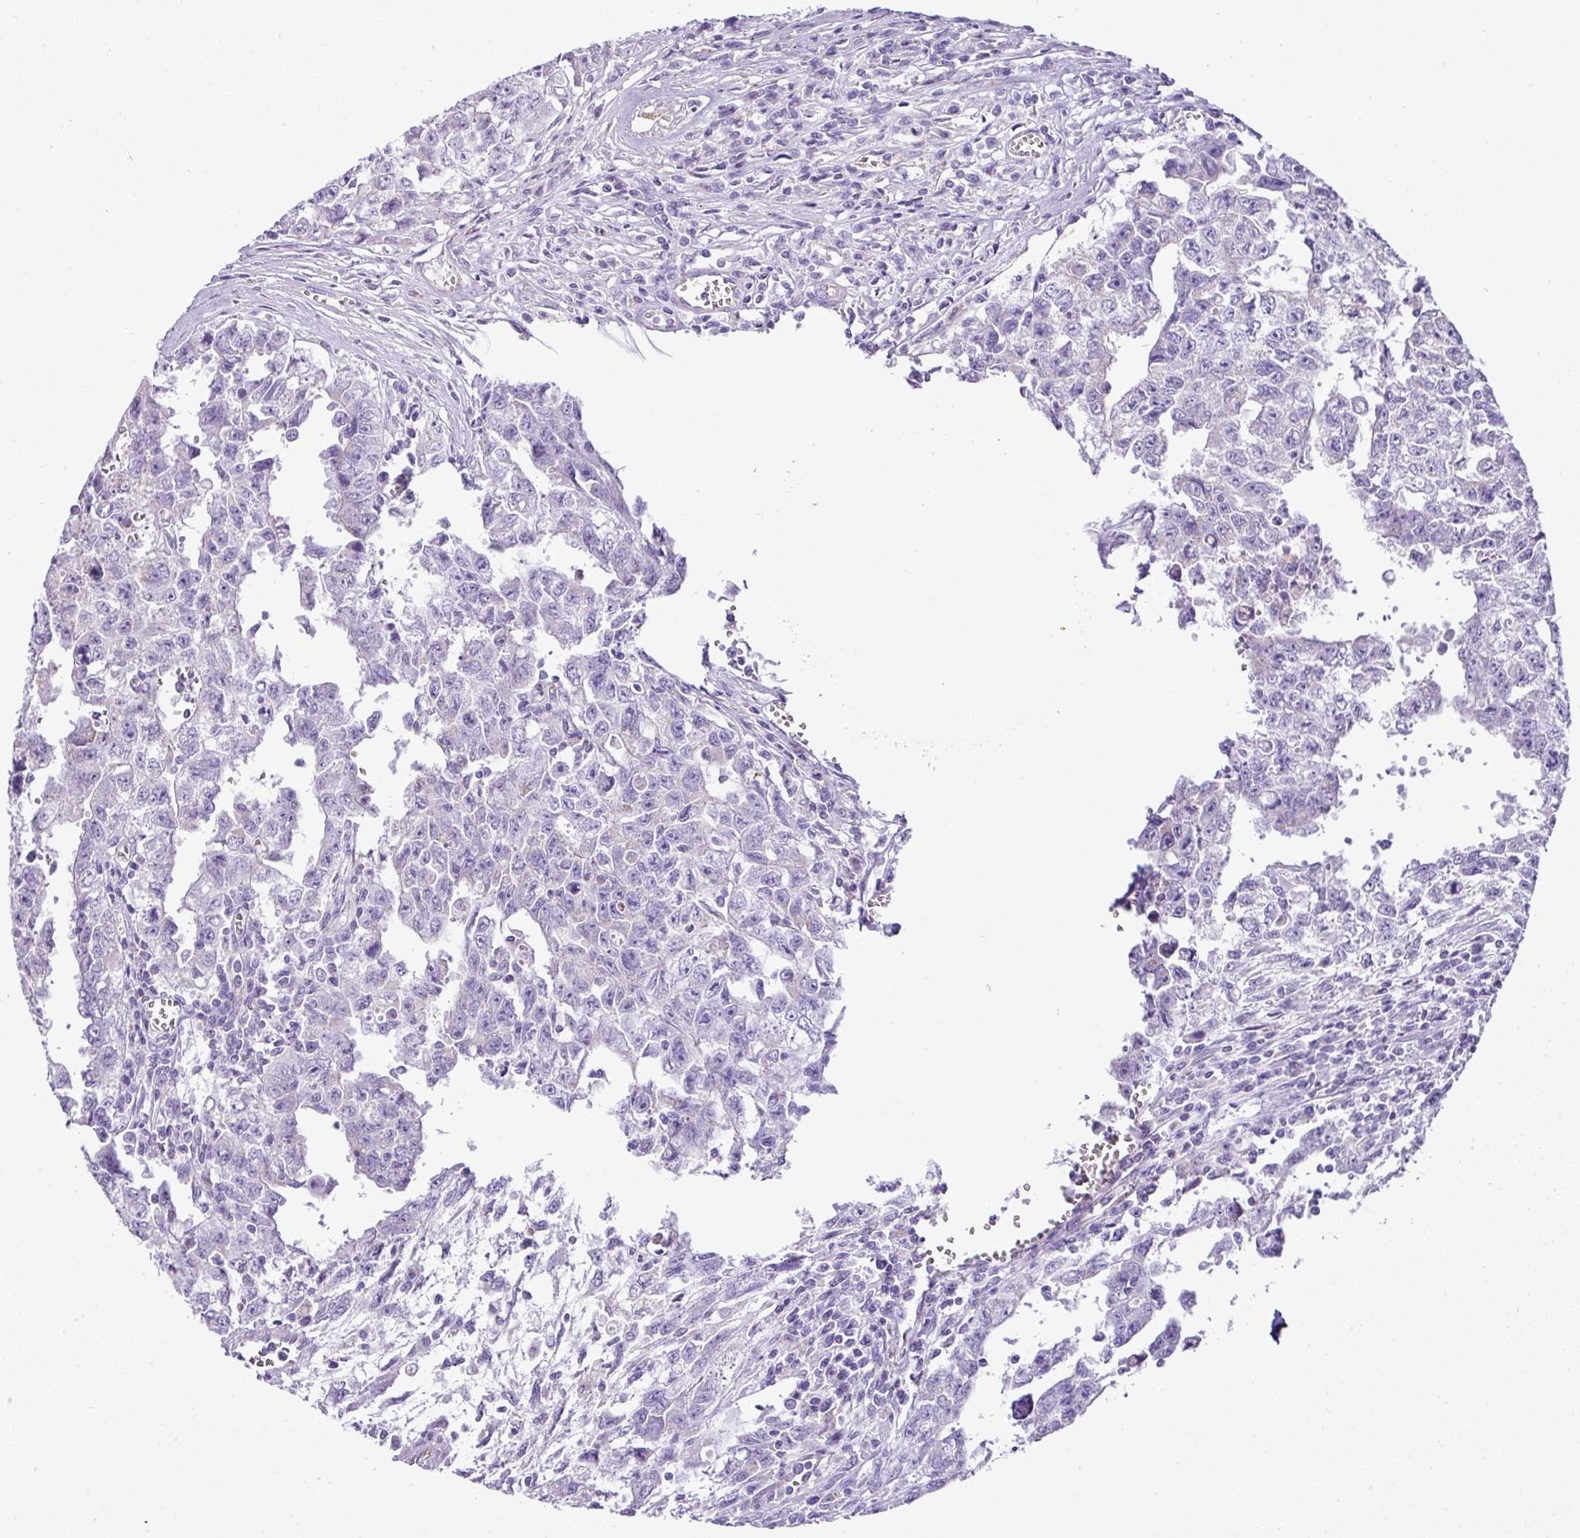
{"staining": {"intensity": "negative", "quantity": "none", "location": "none"}, "tissue": "testis cancer", "cell_type": "Tumor cells", "image_type": "cancer", "snomed": [{"axis": "morphology", "description": "Carcinoma, Embryonal, NOS"}, {"axis": "topography", "description": "Testis"}], "caption": "Immunohistochemistry image of embryonal carcinoma (testis) stained for a protein (brown), which exhibits no staining in tumor cells.", "gene": "PGAP4", "patient": {"sex": "male", "age": 24}}